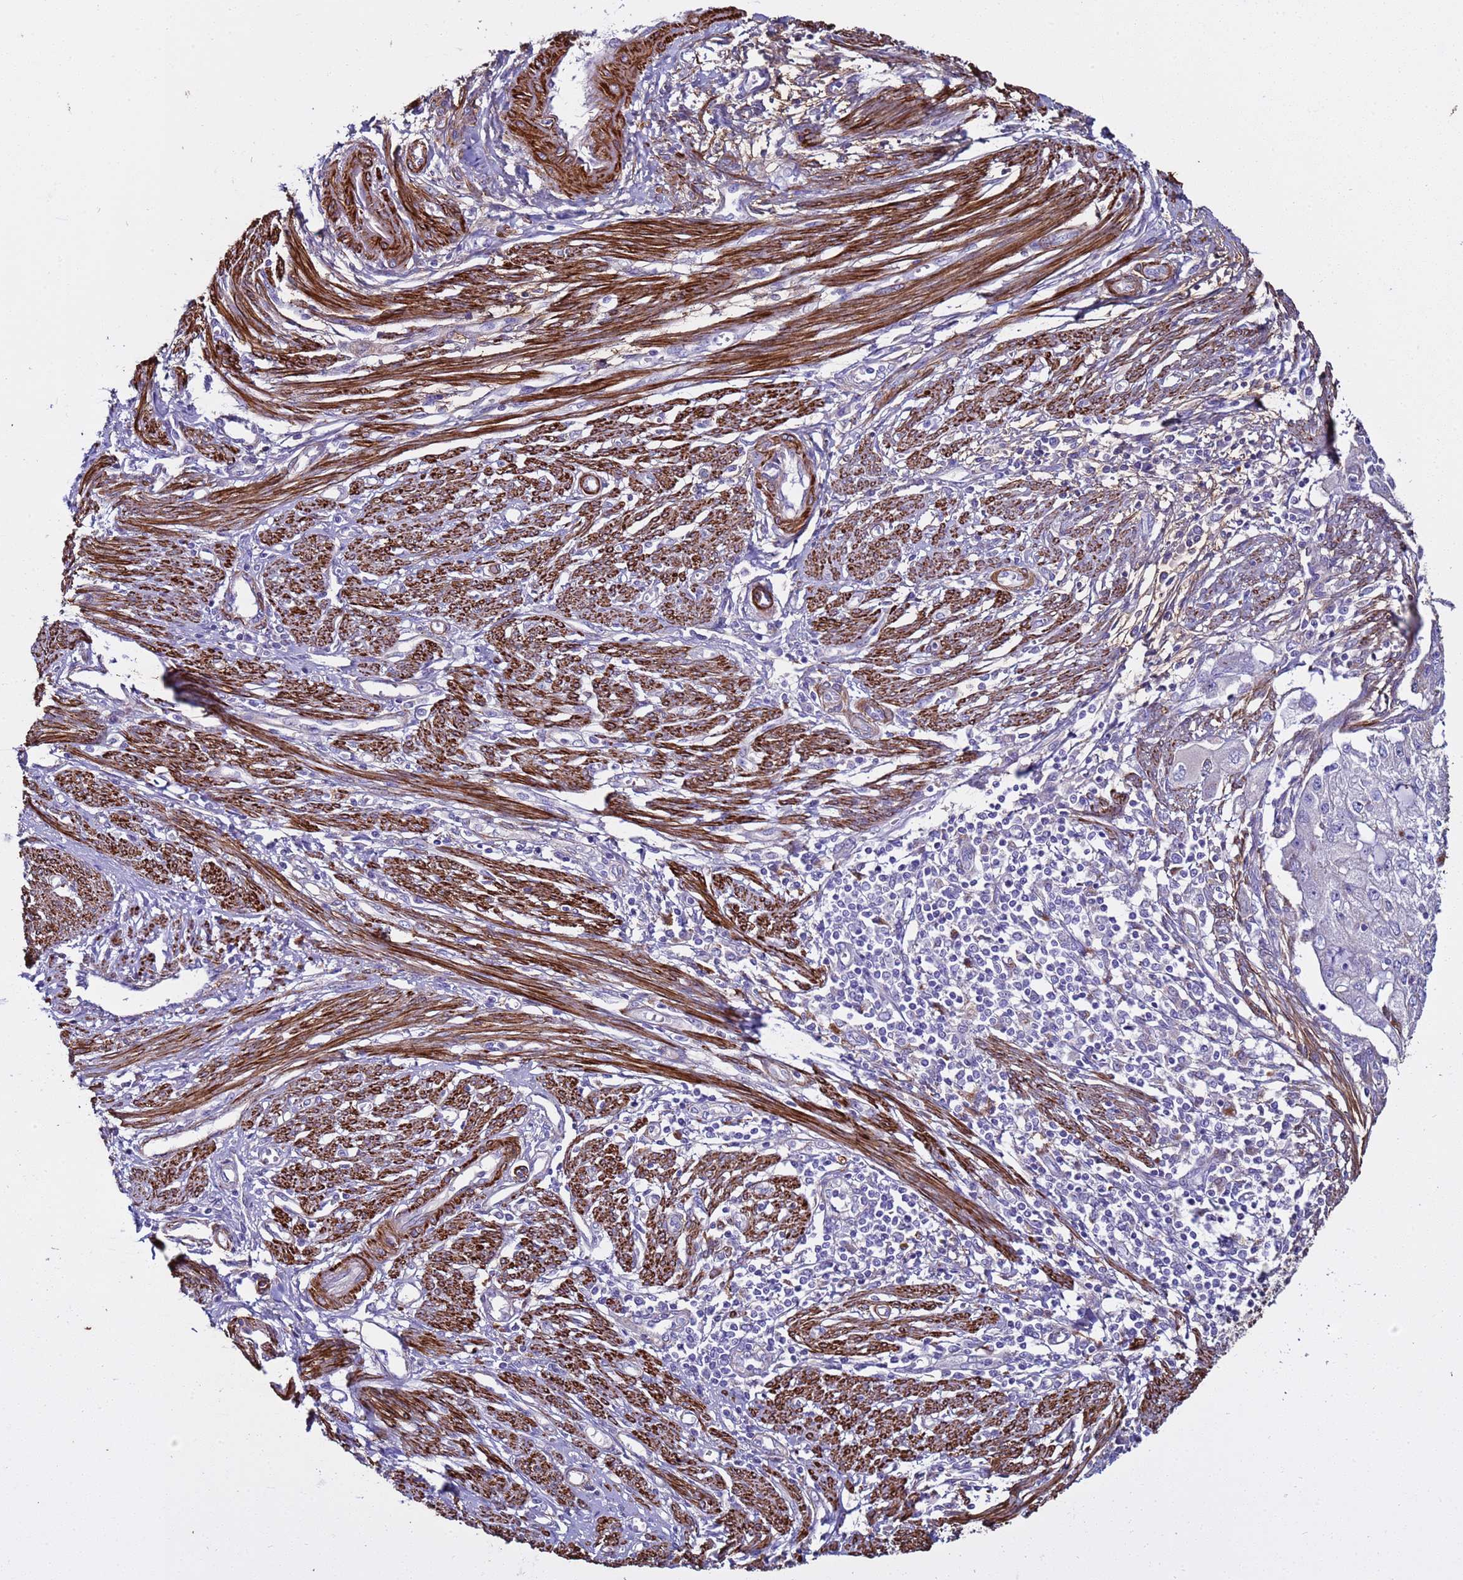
{"staining": {"intensity": "negative", "quantity": "none", "location": "none"}, "tissue": "endometrial cancer", "cell_type": "Tumor cells", "image_type": "cancer", "snomed": [{"axis": "morphology", "description": "Adenocarcinoma, NOS"}, {"axis": "topography", "description": "Endometrium"}], "caption": "Tumor cells are negative for protein expression in human adenocarcinoma (endometrial).", "gene": "RABL2B", "patient": {"sex": "female", "age": 56}}